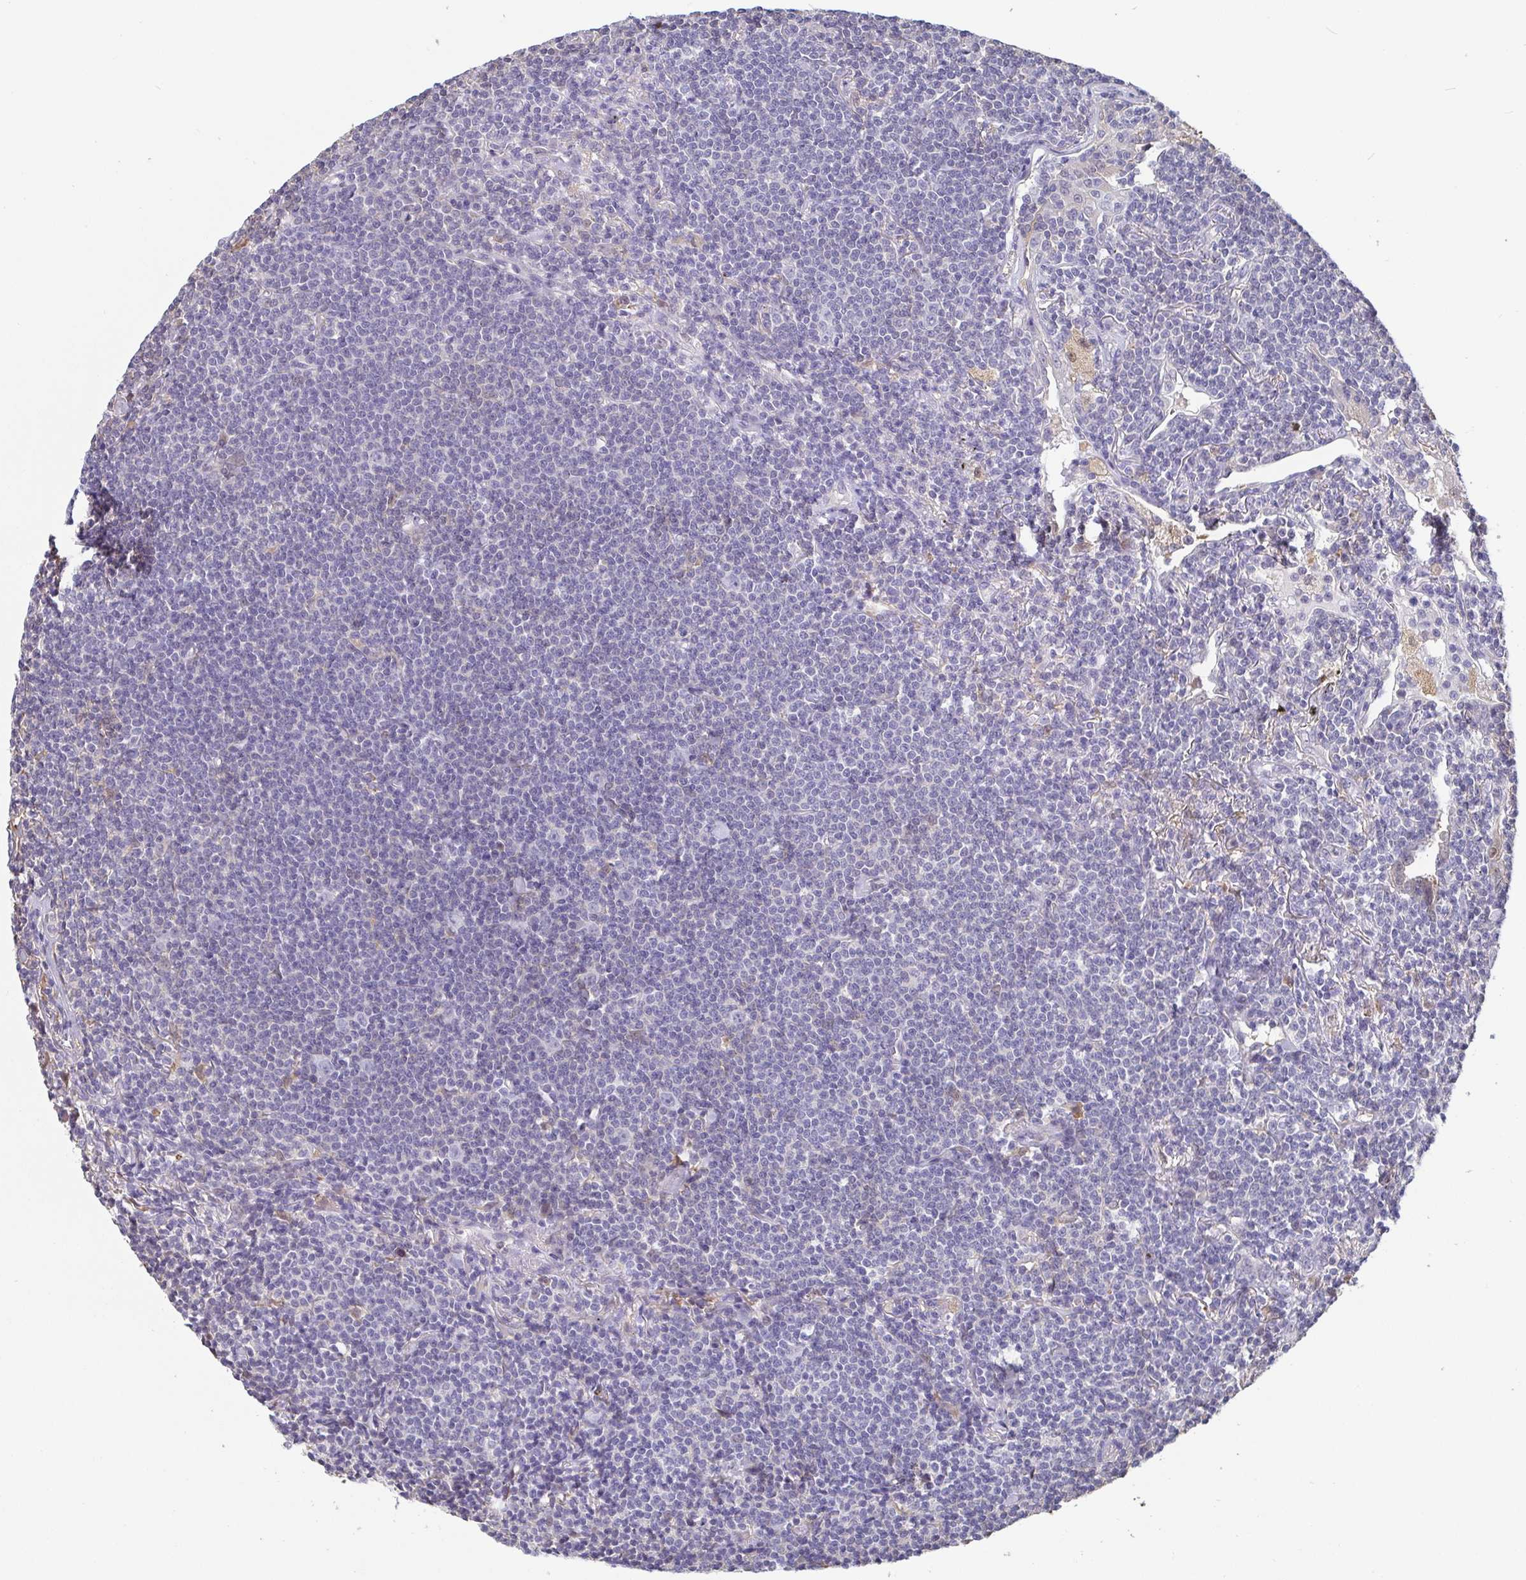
{"staining": {"intensity": "negative", "quantity": "none", "location": "none"}, "tissue": "lymphoma", "cell_type": "Tumor cells", "image_type": "cancer", "snomed": [{"axis": "morphology", "description": "Malignant lymphoma, non-Hodgkin's type, Low grade"}, {"axis": "topography", "description": "Lung"}], "caption": "IHC photomicrograph of neoplastic tissue: low-grade malignant lymphoma, non-Hodgkin's type stained with DAB (3,3'-diaminobenzidine) displays no significant protein staining in tumor cells.", "gene": "IDH1", "patient": {"sex": "female", "age": 71}}